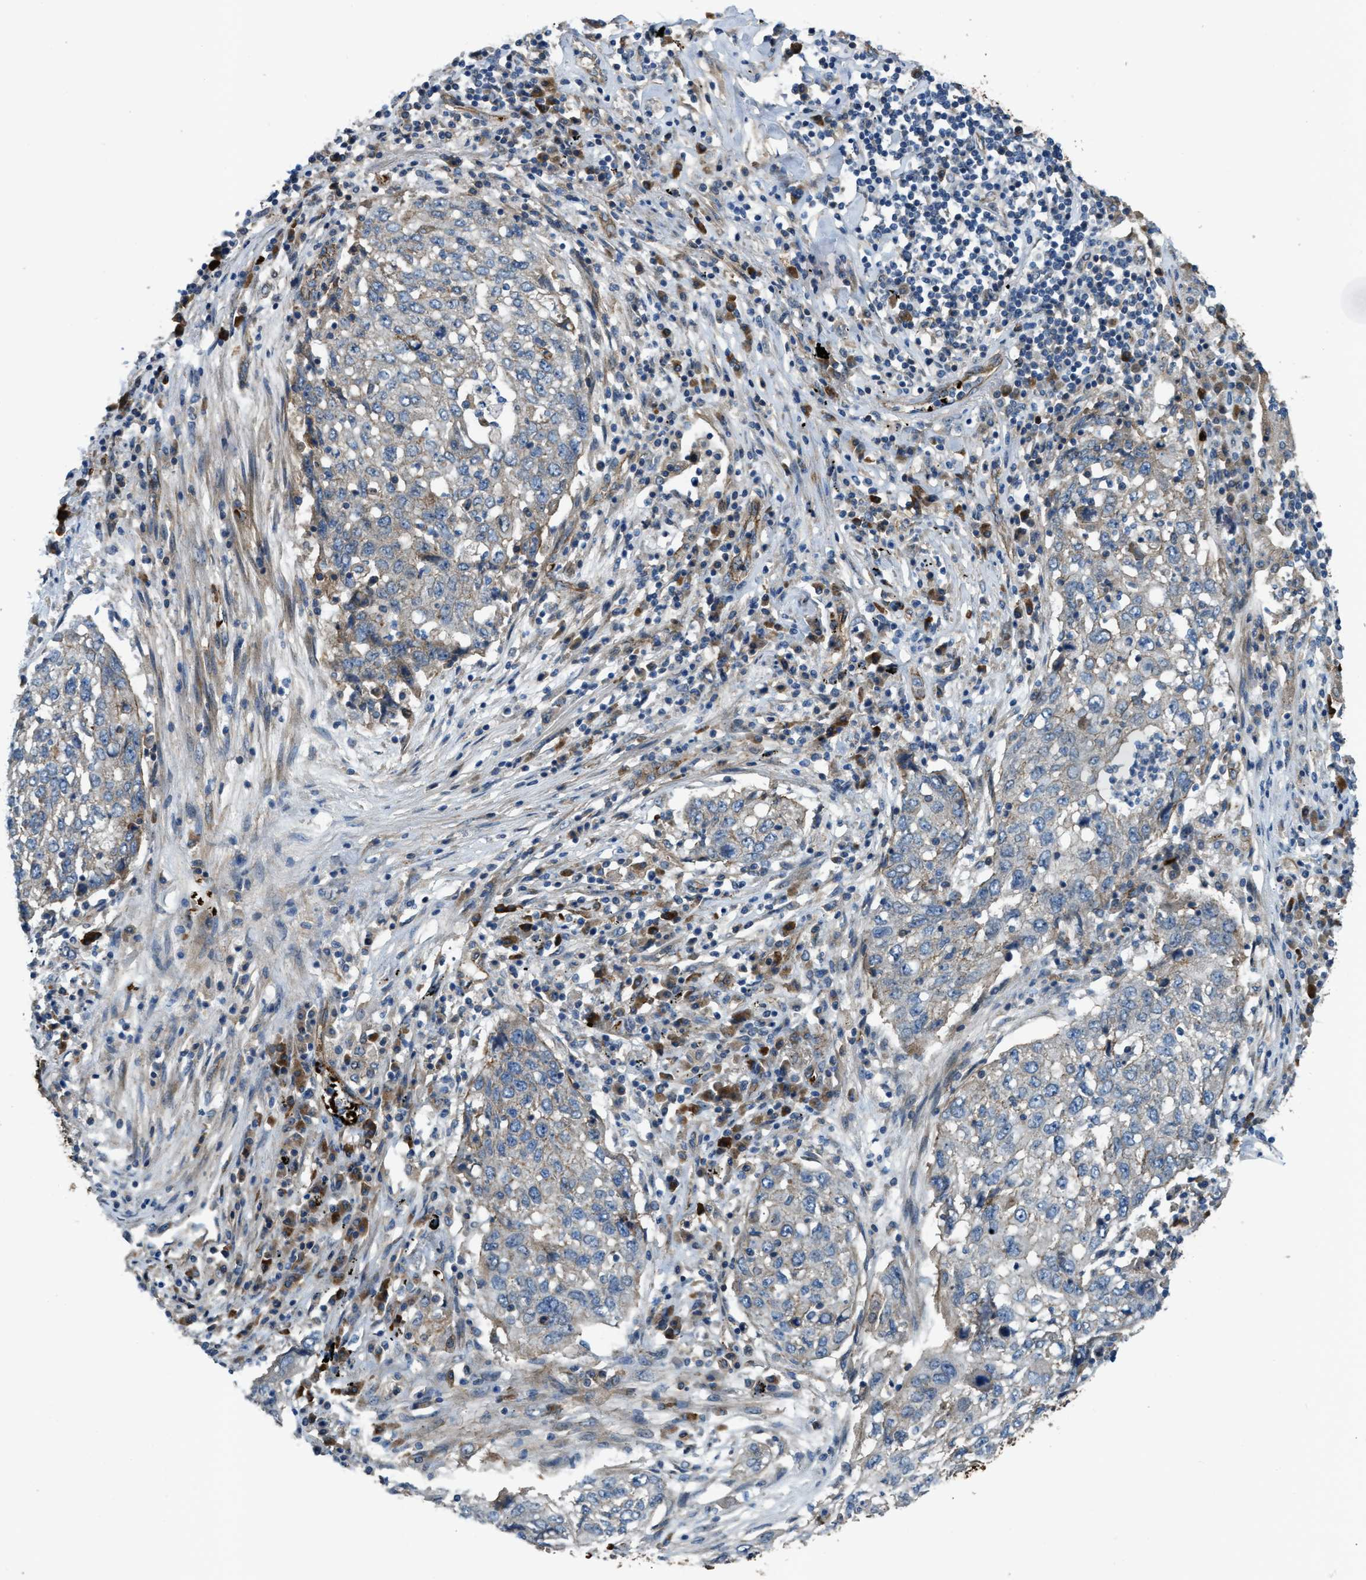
{"staining": {"intensity": "negative", "quantity": "none", "location": "none"}, "tissue": "lung cancer", "cell_type": "Tumor cells", "image_type": "cancer", "snomed": [{"axis": "morphology", "description": "Squamous cell carcinoma, NOS"}, {"axis": "topography", "description": "Lung"}], "caption": "DAB (3,3'-diaminobenzidine) immunohistochemical staining of lung cancer shows no significant positivity in tumor cells. The staining is performed using DAB (3,3'-diaminobenzidine) brown chromogen with nuclei counter-stained in using hematoxylin.", "gene": "ERC1", "patient": {"sex": "female", "age": 63}}